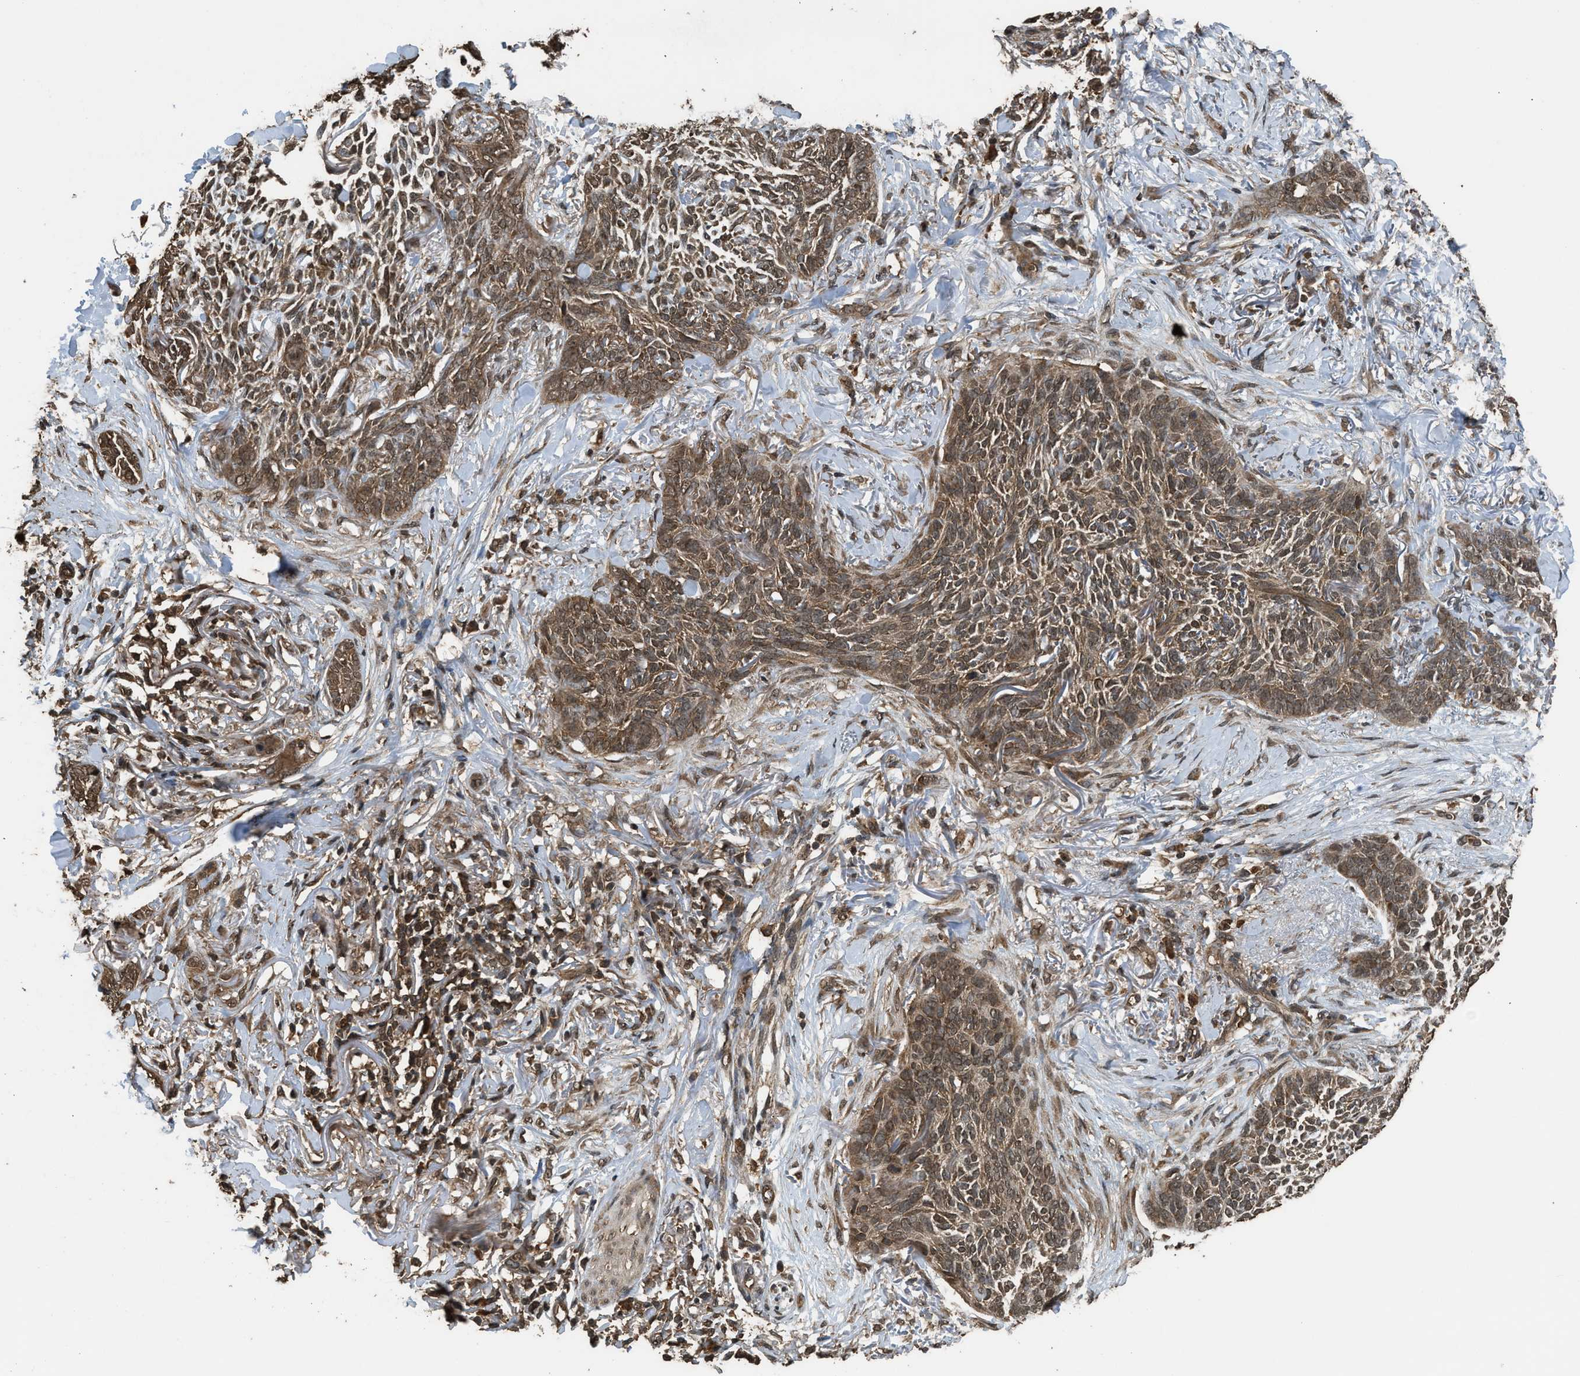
{"staining": {"intensity": "moderate", "quantity": ">75%", "location": "cytoplasmic/membranous,nuclear"}, "tissue": "skin cancer", "cell_type": "Tumor cells", "image_type": "cancer", "snomed": [{"axis": "morphology", "description": "Basal cell carcinoma"}, {"axis": "topography", "description": "Skin"}], "caption": "An image showing moderate cytoplasmic/membranous and nuclear staining in approximately >75% of tumor cells in skin cancer (basal cell carcinoma), as visualized by brown immunohistochemical staining.", "gene": "MYBL2", "patient": {"sex": "female", "age": 84}}